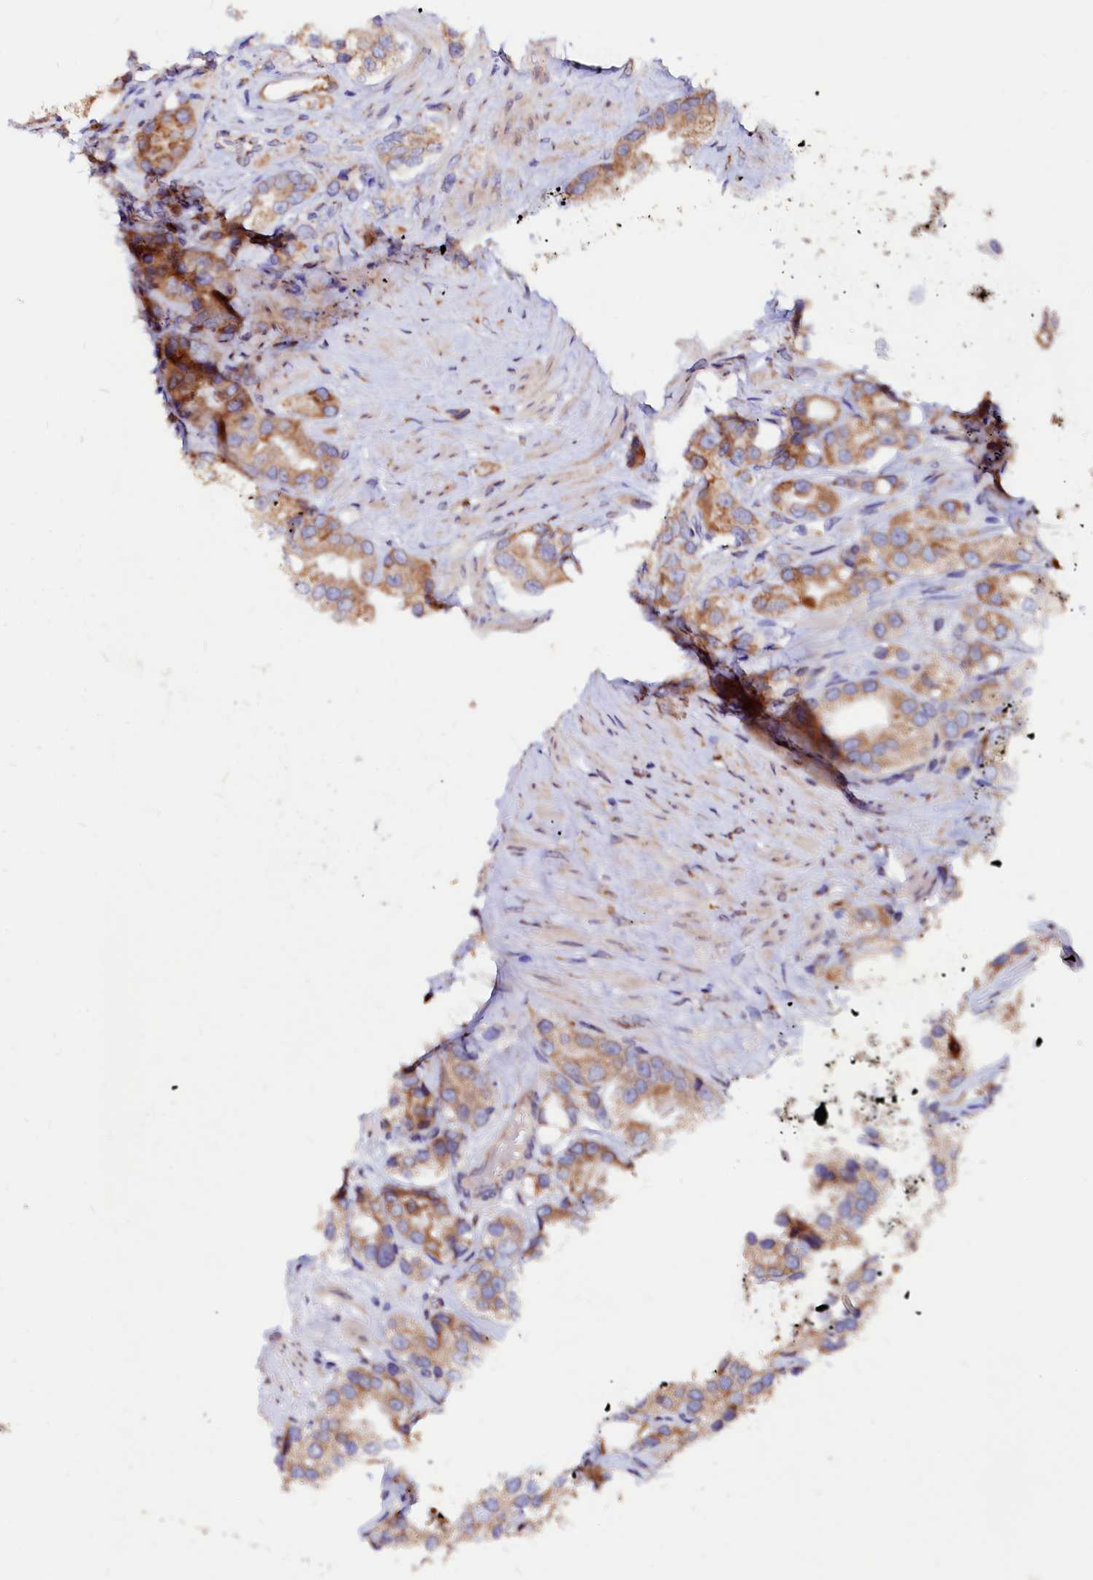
{"staining": {"intensity": "moderate", "quantity": ">75%", "location": "cytoplasmic/membranous"}, "tissue": "prostate cancer", "cell_type": "Tumor cells", "image_type": "cancer", "snomed": [{"axis": "morphology", "description": "Adenocarcinoma, NOS"}, {"axis": "topography", "description": "Prostate"}], "caption": "Immunohistochemistry (IHC) of adenocarcinoma (prostate) displays medium levels of moderate cytoplasmic/membranous expression in approximately >75% of tumor cells.", "gene": "LMAN1", "patient": {"sex": "male", "age": 79}}